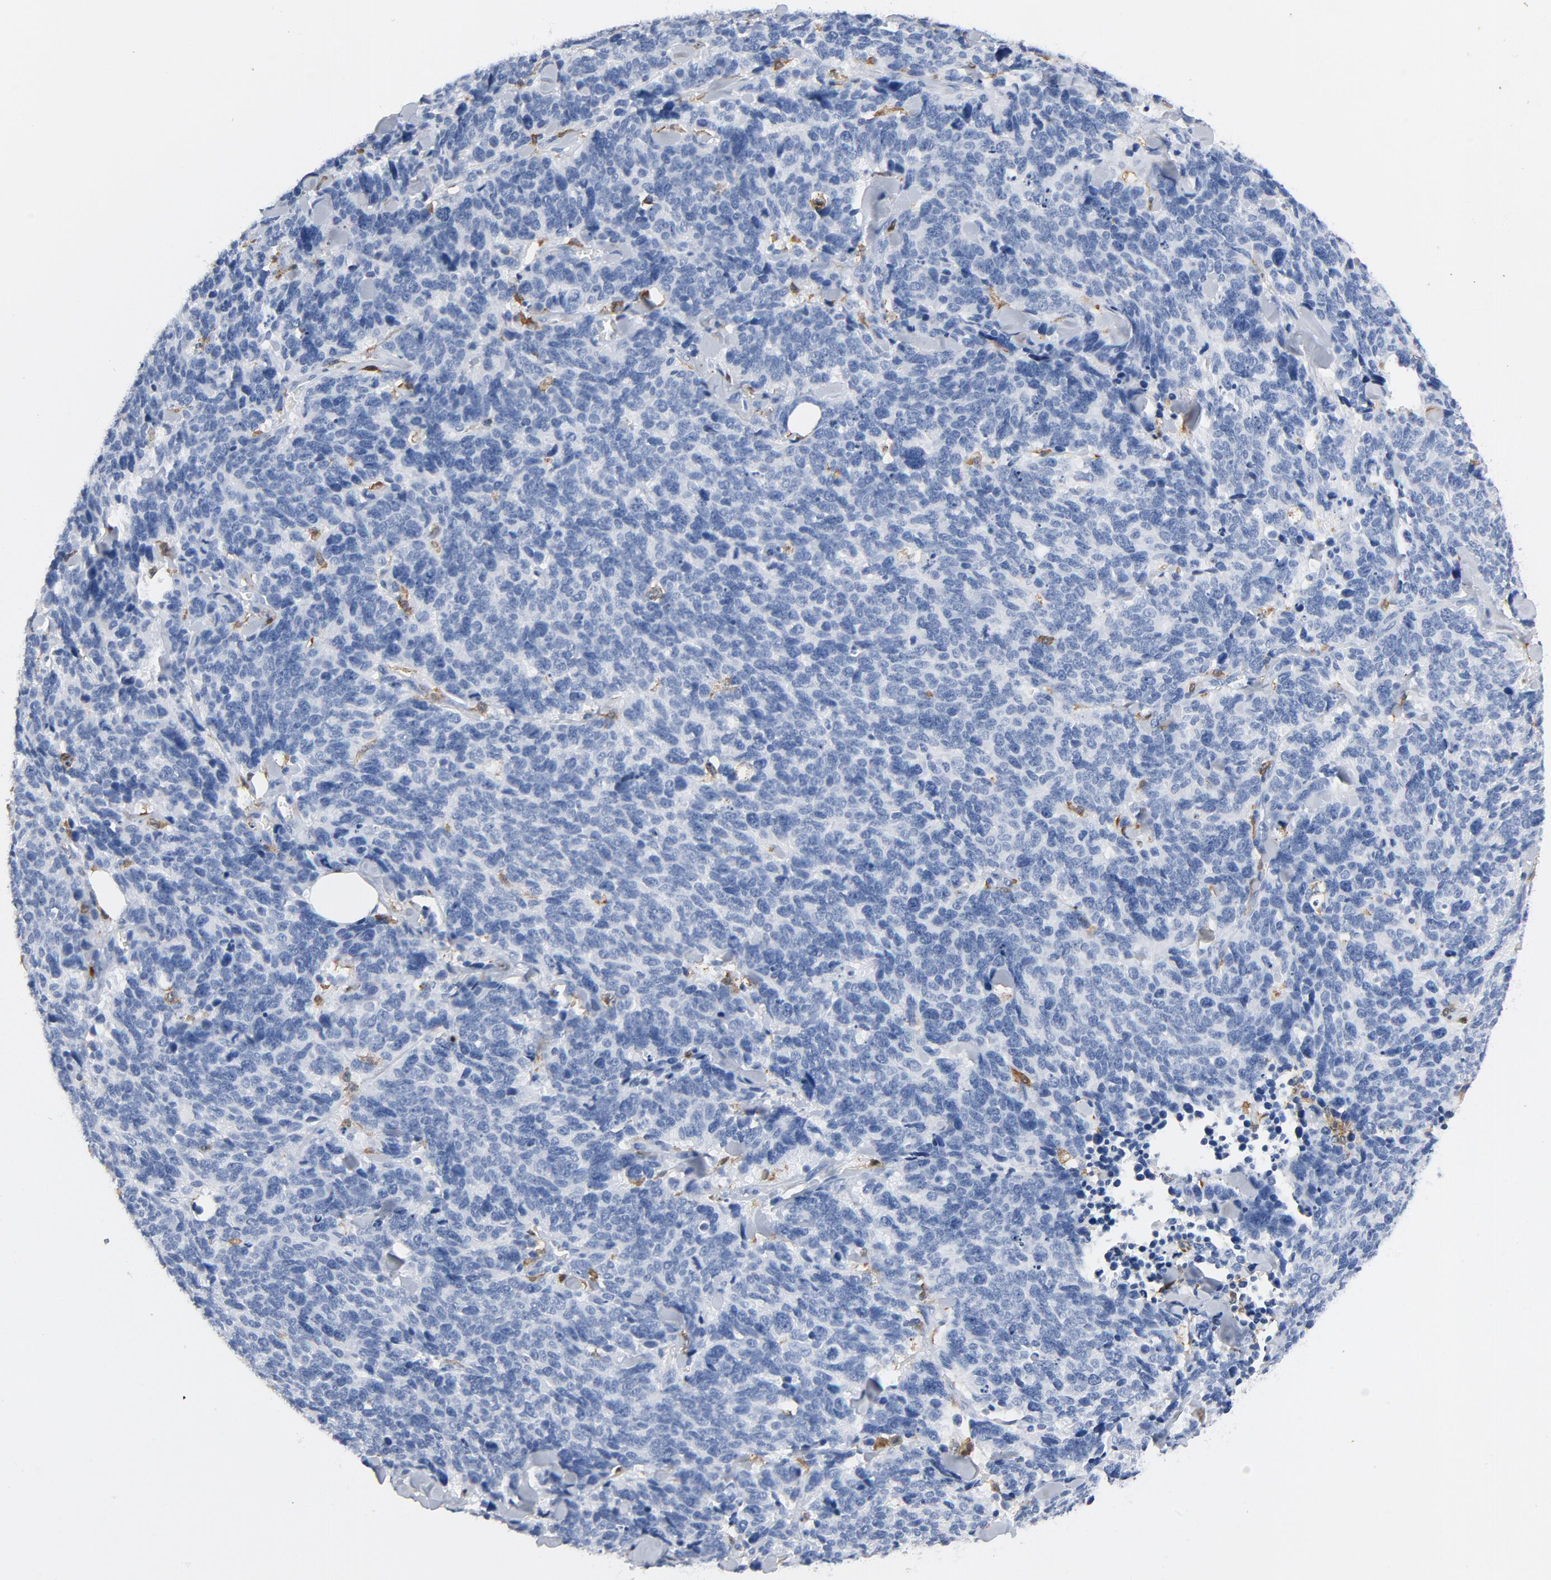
{"staining": {"intensity": "negative", "quantity": "none", "location": "none"}, "tissue": "lung cancer", "cell_type": "Tumor cells", "image_type": "cancer", "snomed": [{"axis": "morphology", "description": "Neoplasm, malignant, NOS"}, {"axis": "topography", "description": "Lung"}], "caption": "High magnification brightfield microscopy of malignant neoplasm (lung) stained with DAB (3,3'-diaminobenzidine) (brown) and counterstained with hematoxylin (blue): tumor cells show no significant positivity. Brightfield microscopy of immunohistochemistry stained with DAB (3,3'-diaminobenzidine) (brown) and hematoxylin (blue), captured at high magnification.", "gene": "NCF1", "patient": {"sex": "female", "age": 58}}